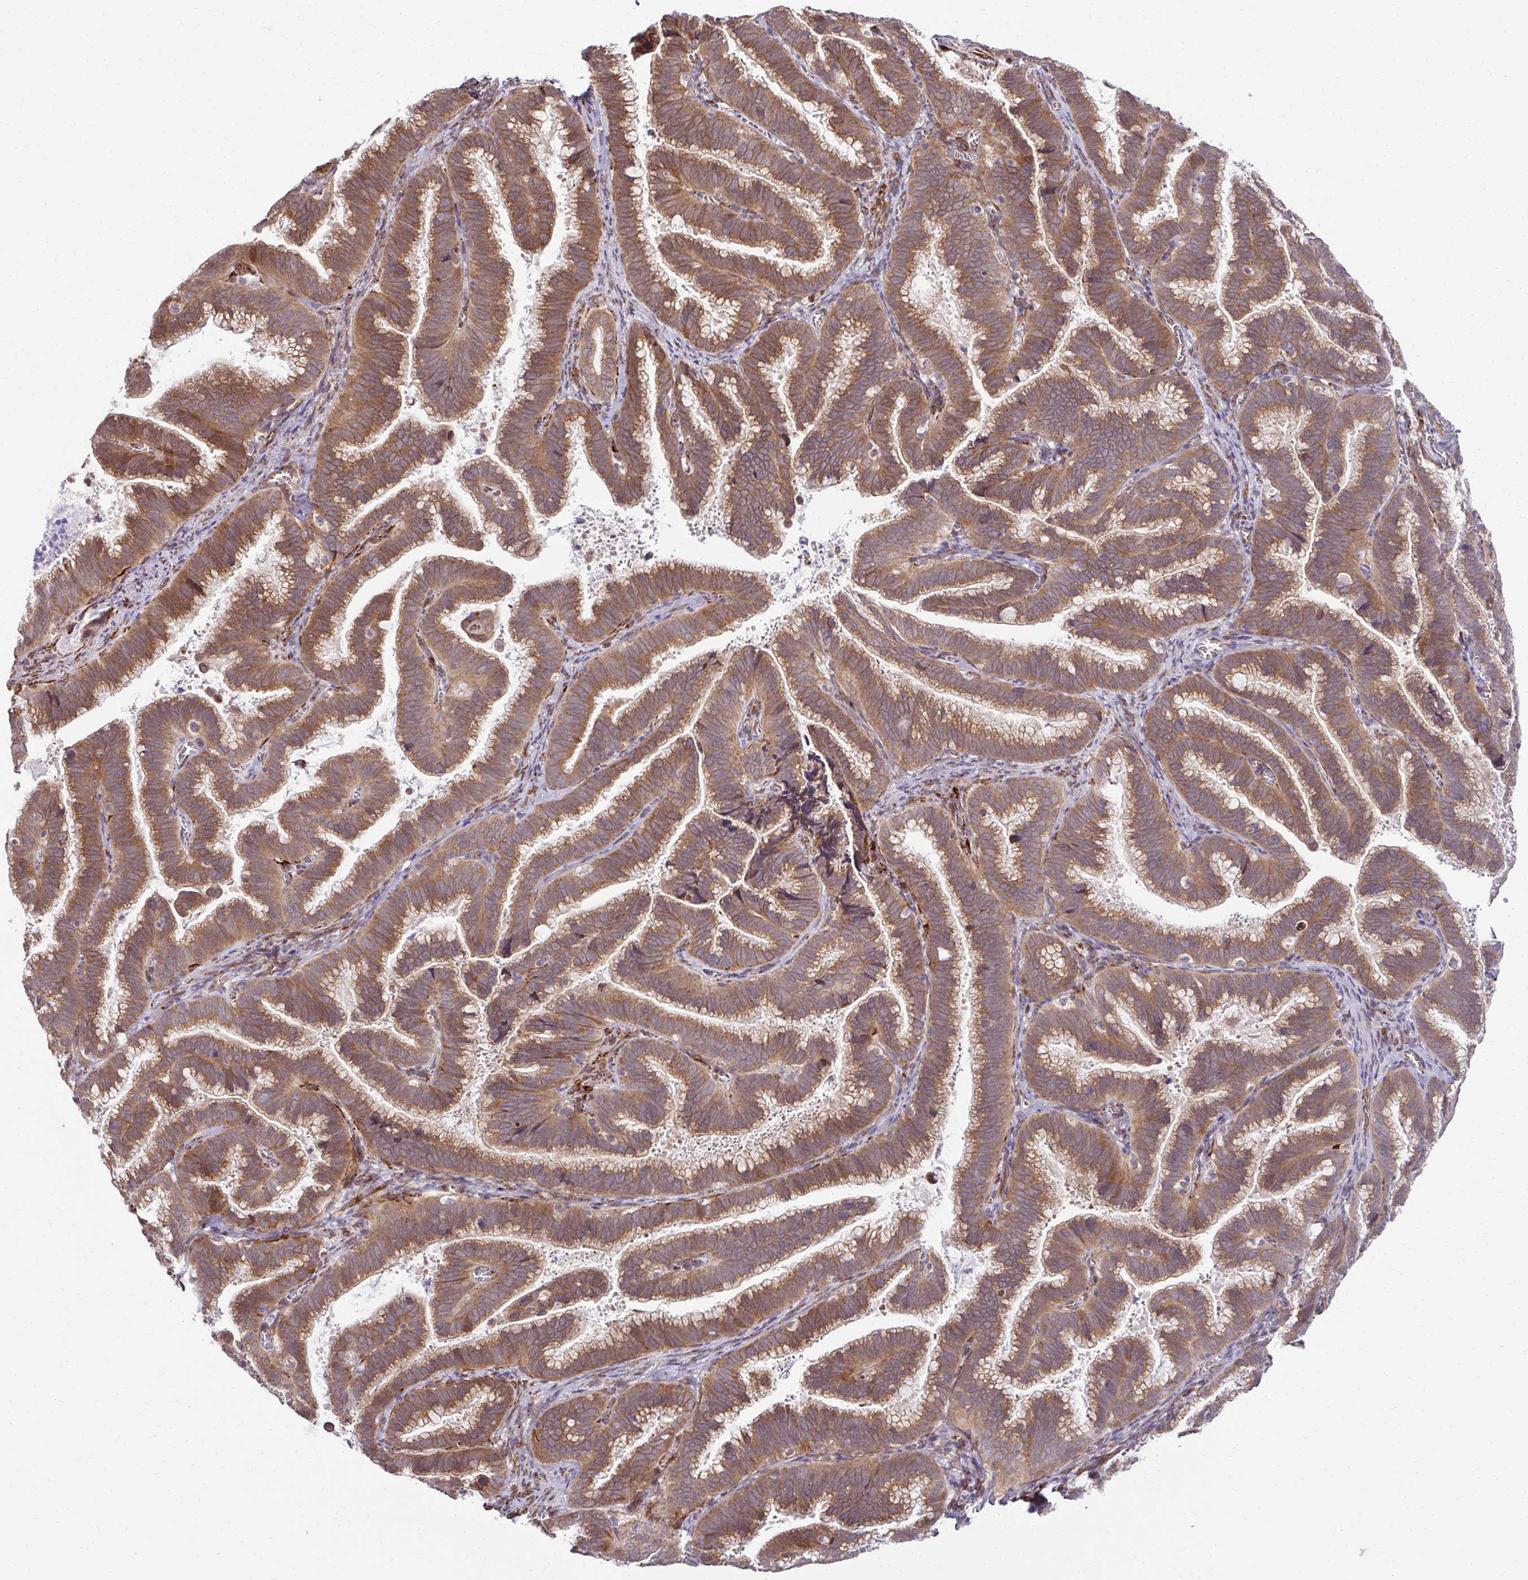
{"staining": {"intensity": "moderate", "quantity": ">75%", "location": "cytoplasmic/membranous"}, "tissue": "cervical cancer", "cell_type": "Tumor cells", "image_type": "cancer", "snomed": [{"axis": "morphology", "description": "Adenocarcinoma, NOS"}, {"axis": "topography", "description": "Cervix"}], "caption": "Immunohistochemistry photomicrograph of cervical cancer (adenocarcinoma) stained for a protein (brown), which shows medium levels of moderate cytoplasmic/membranous positivity in approximately >75% of tumor cells.", "gene": "HPS1", "patient": {"sex": "female", "age": 61}}